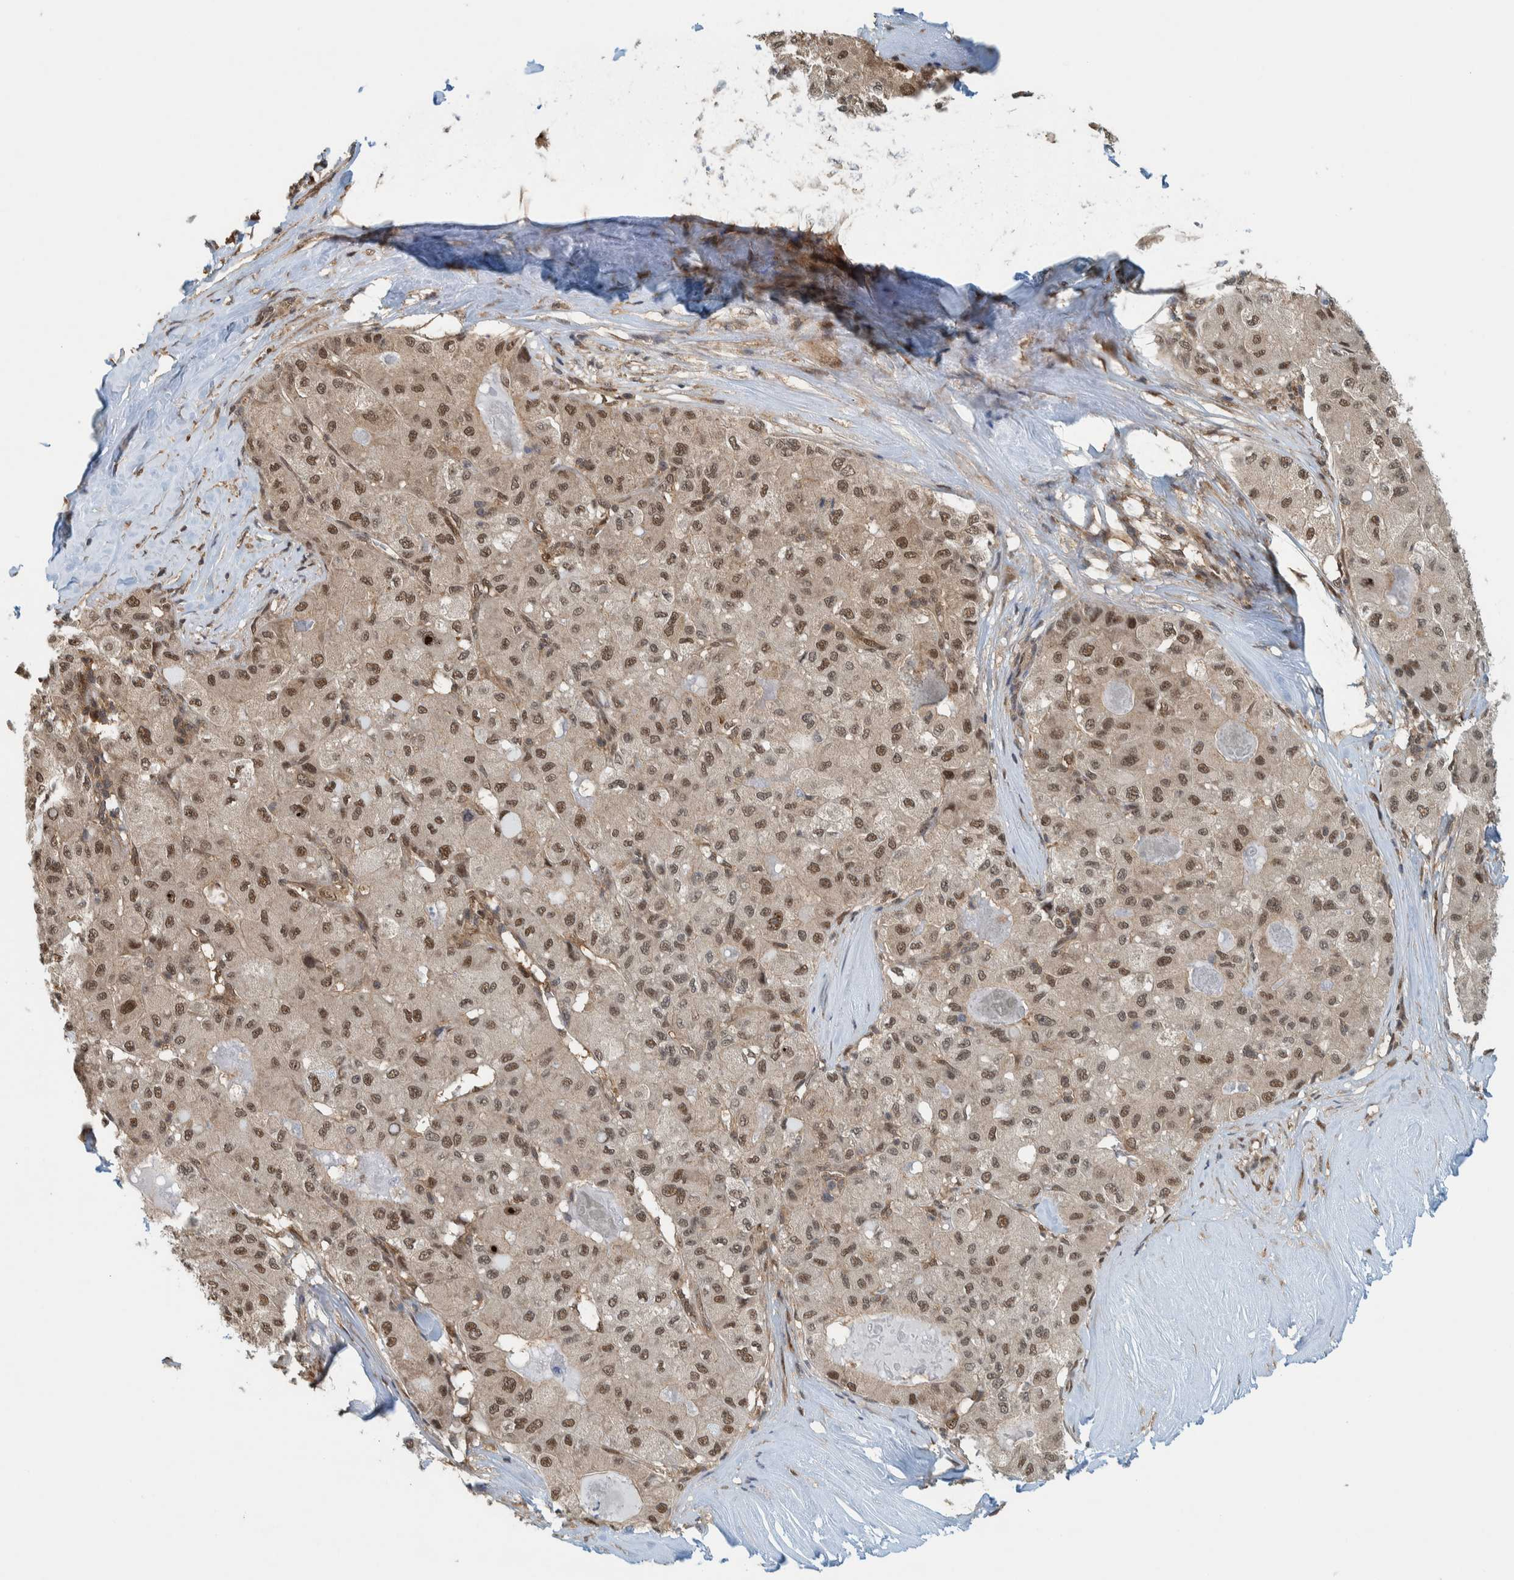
{"staining": {"intensity": "moderate", "quantity": ">75%", "location": "nuclear"}, "tissue": "liver cancer", "cell_type": "Tumor cells", "image_type": "cancer", "snomed": [{"axis": "morphology", "description": "Carcinoma, Hepatocellular, NOS"}, {"axis": "topography", "description": "Liver"}], "caption": "This micrograph shows liver cancer (hepatocellular carcinoma) stained with immunohistochemistry (IHC) to label a protein in brown. The nuclear of tumor cells show moderate positivity for the protein. Nuclei are counter-stained blue.", "gene": "COPS3", "patient": {"sex": "male", "age": 80}}